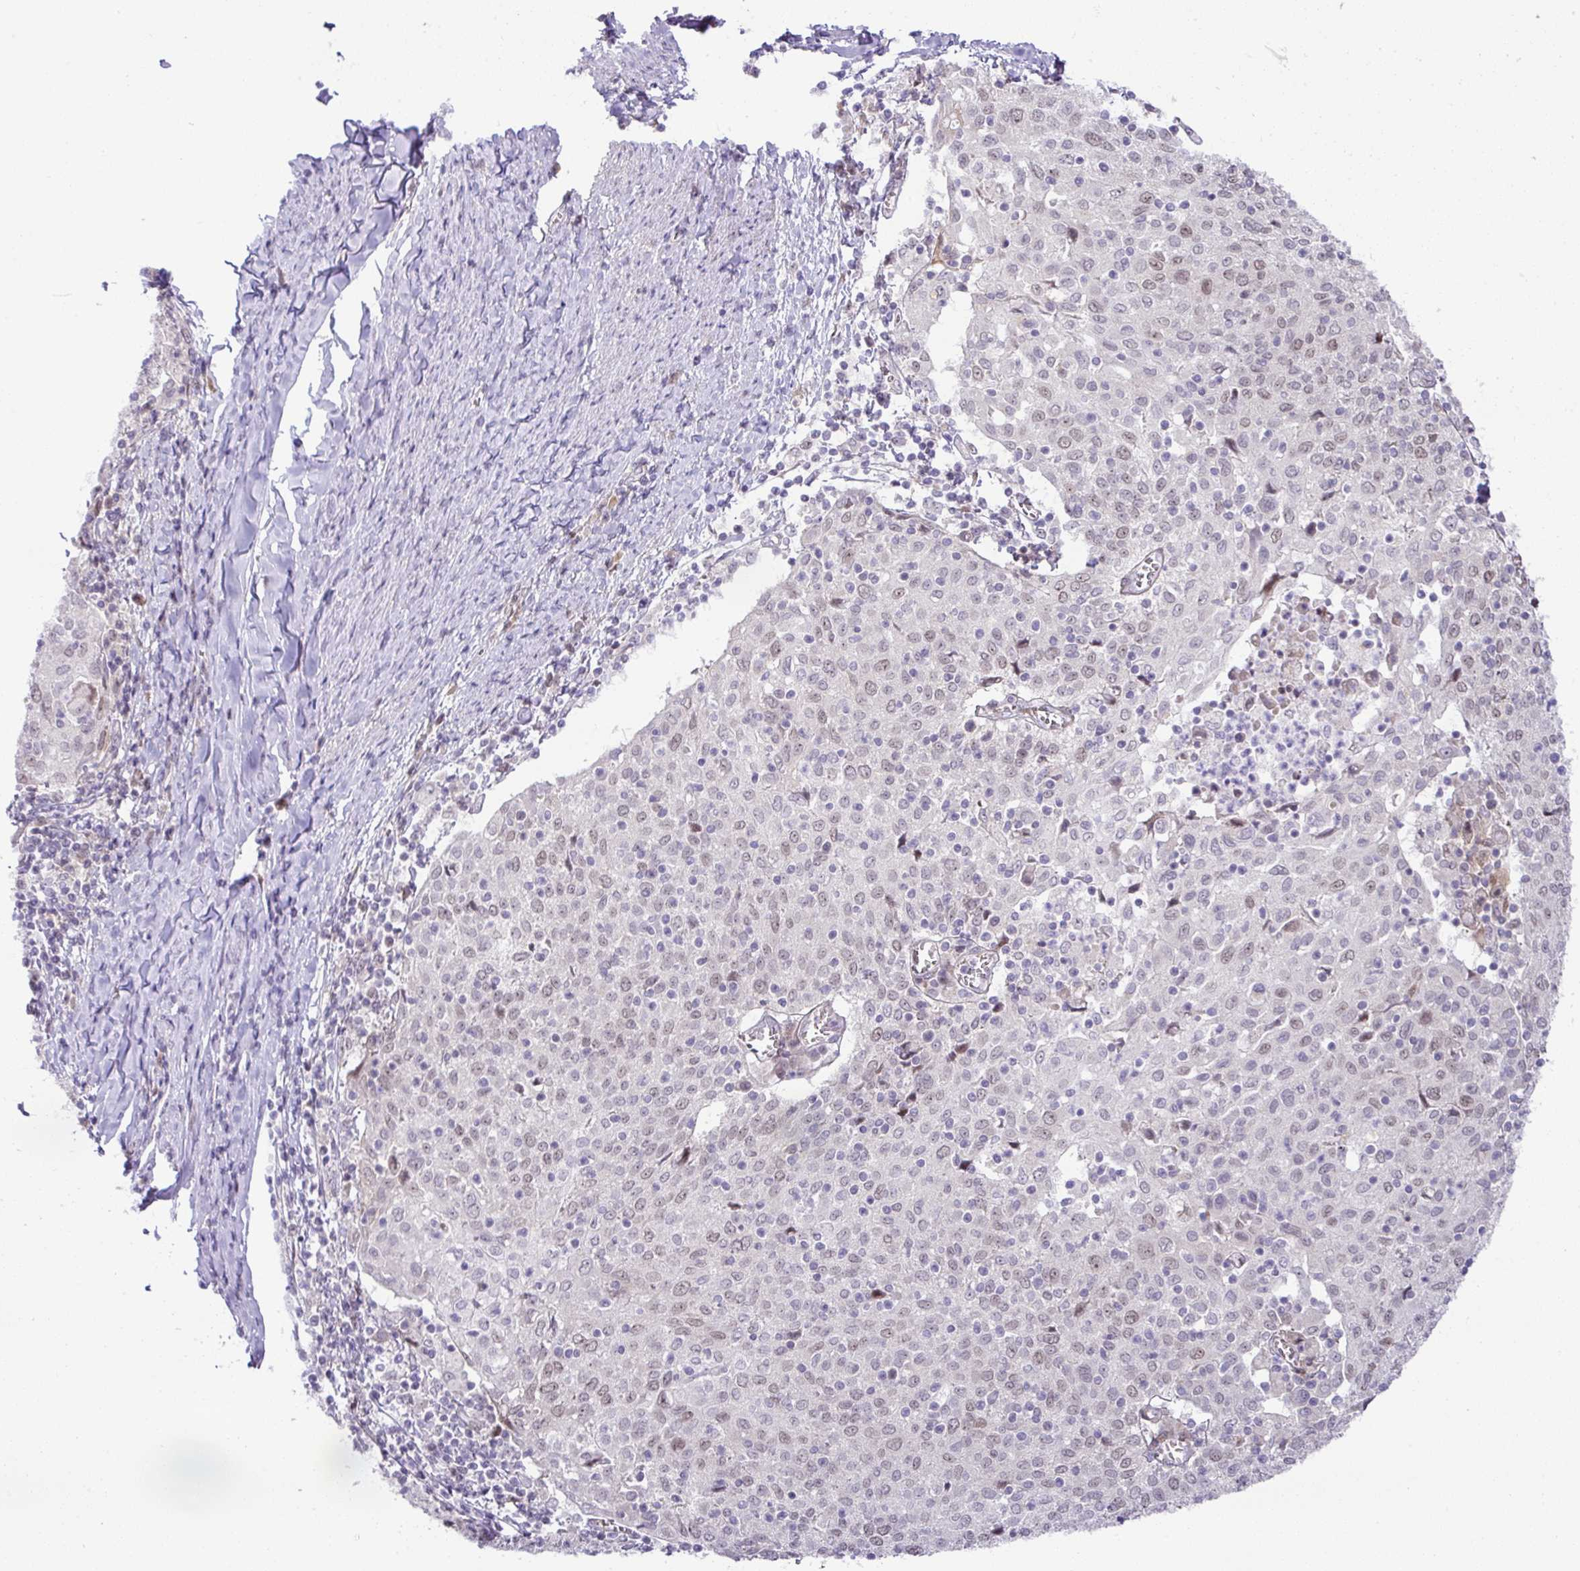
{"staining": {"intensity": "moderate", "quantity": "25%-75%", "location": "nuclear"}, "tissue": "cervical cancer", "cell_type": "Tumor cells", "image_type": "cancer", "snomed": [{"axis": "morphology", "description": "Squamous cell carcinoma, NOS"}, {"axis": "topography", "description": "Cervix"}], "caption": "Protein staining of cervical squamous cell carcinoma tissue exhibits moderate nuclear staining in about 25%-75% of tumor cells.", "gene": "PARP2", "patient": {"sex": "female", "age": 52}}